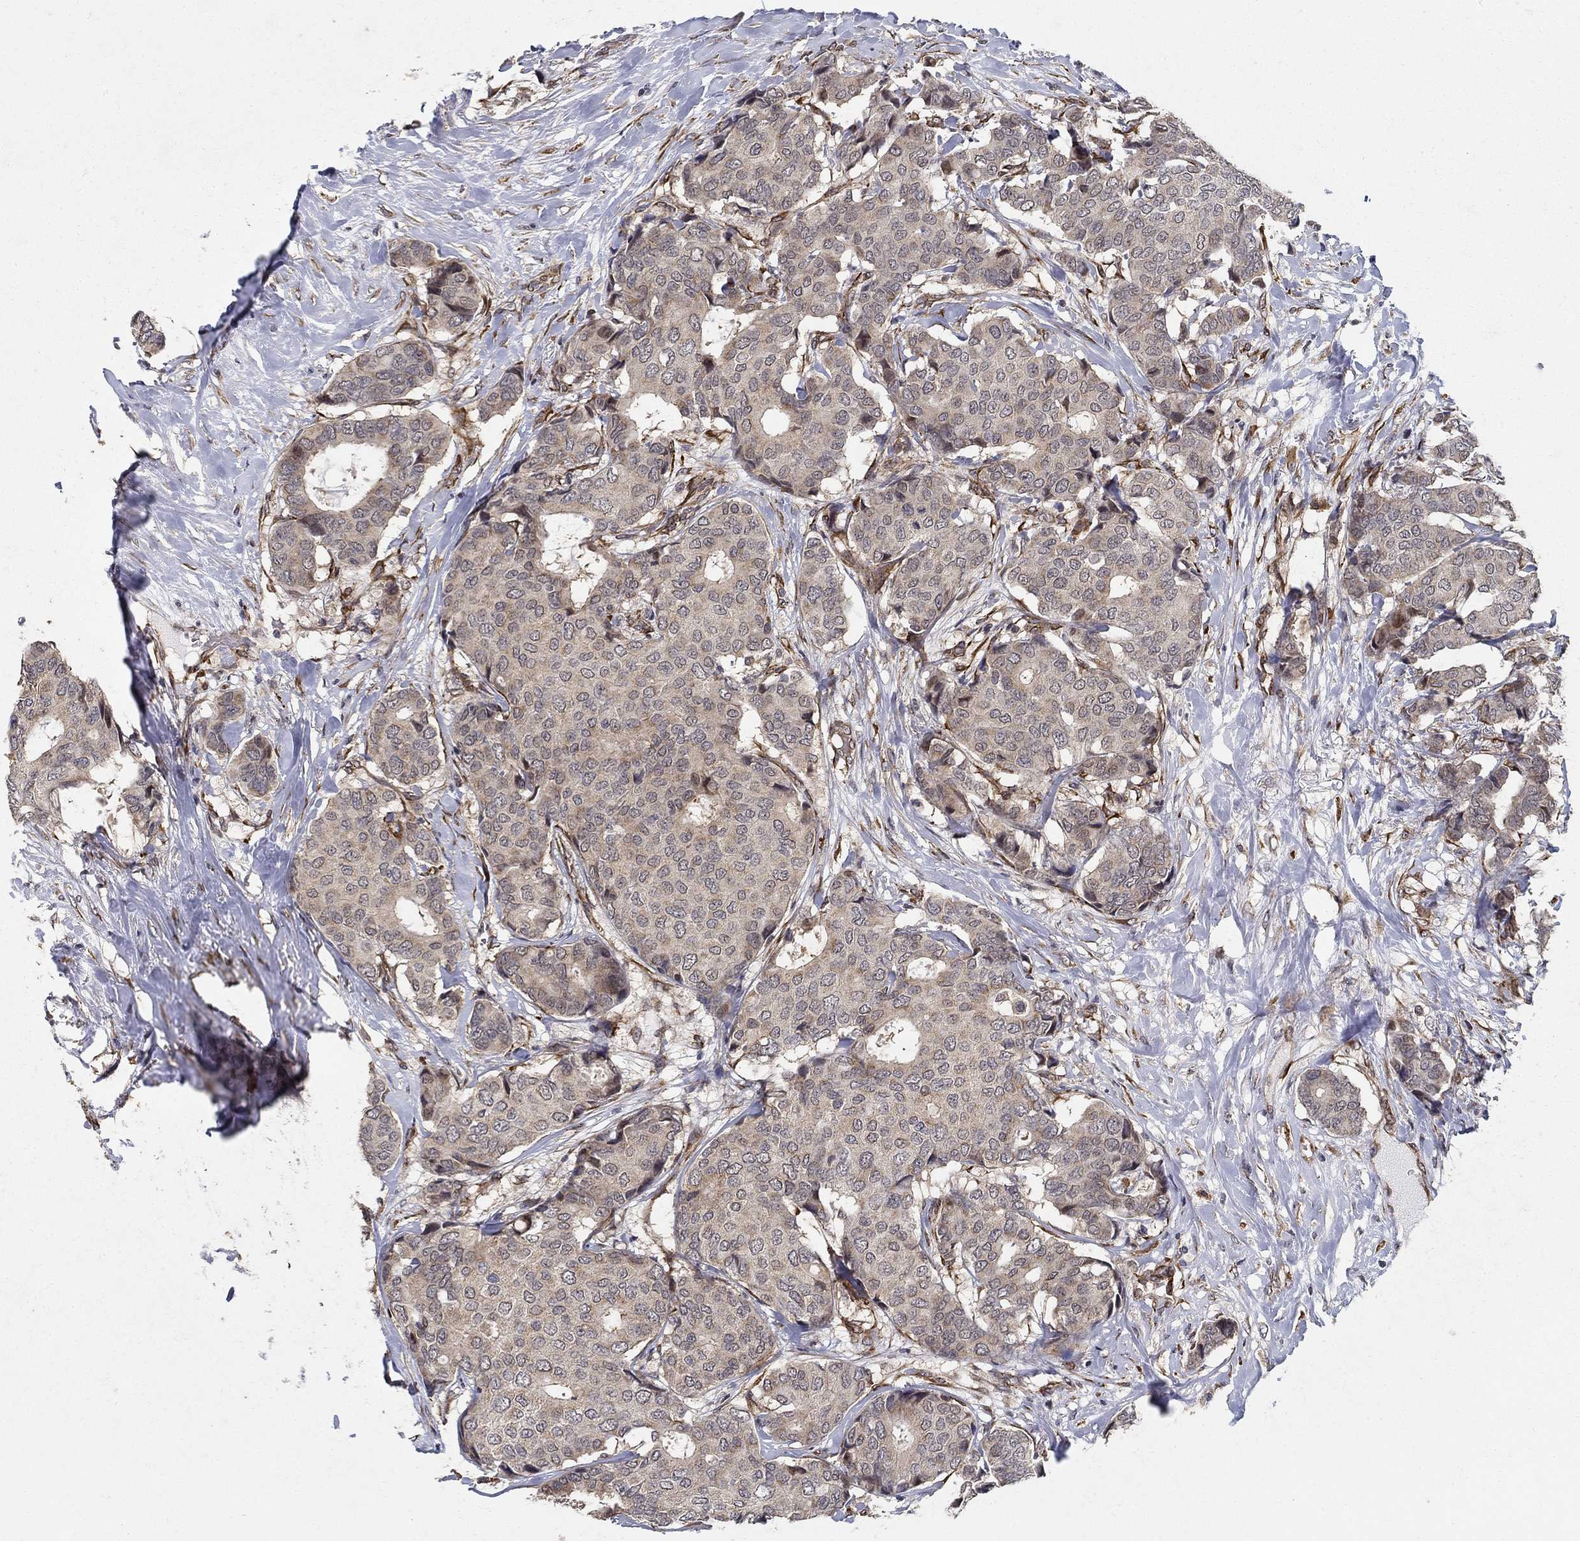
{"staining": {"intensity": "weak", "quantity": "<25%", "location": "cytoplasmic/membranous"}, "tissue": "breast cancer", "cell_type": "Tumor cells", "image_type": "cancer", "snomed": [{"axis": "morphology", "description": "Duct carcinoma"}, {"axis": "topography", "description": "Breast"}], "caption": "This histopathology image is of breast cancer stained with immunohistochemistry (IHC) to label a protein in brown with the nuclei are counter-stained blue. There is no positivity in tumor cells.", "gene": "ZNF594", "patient": {"sex": "female", "age": 75}}